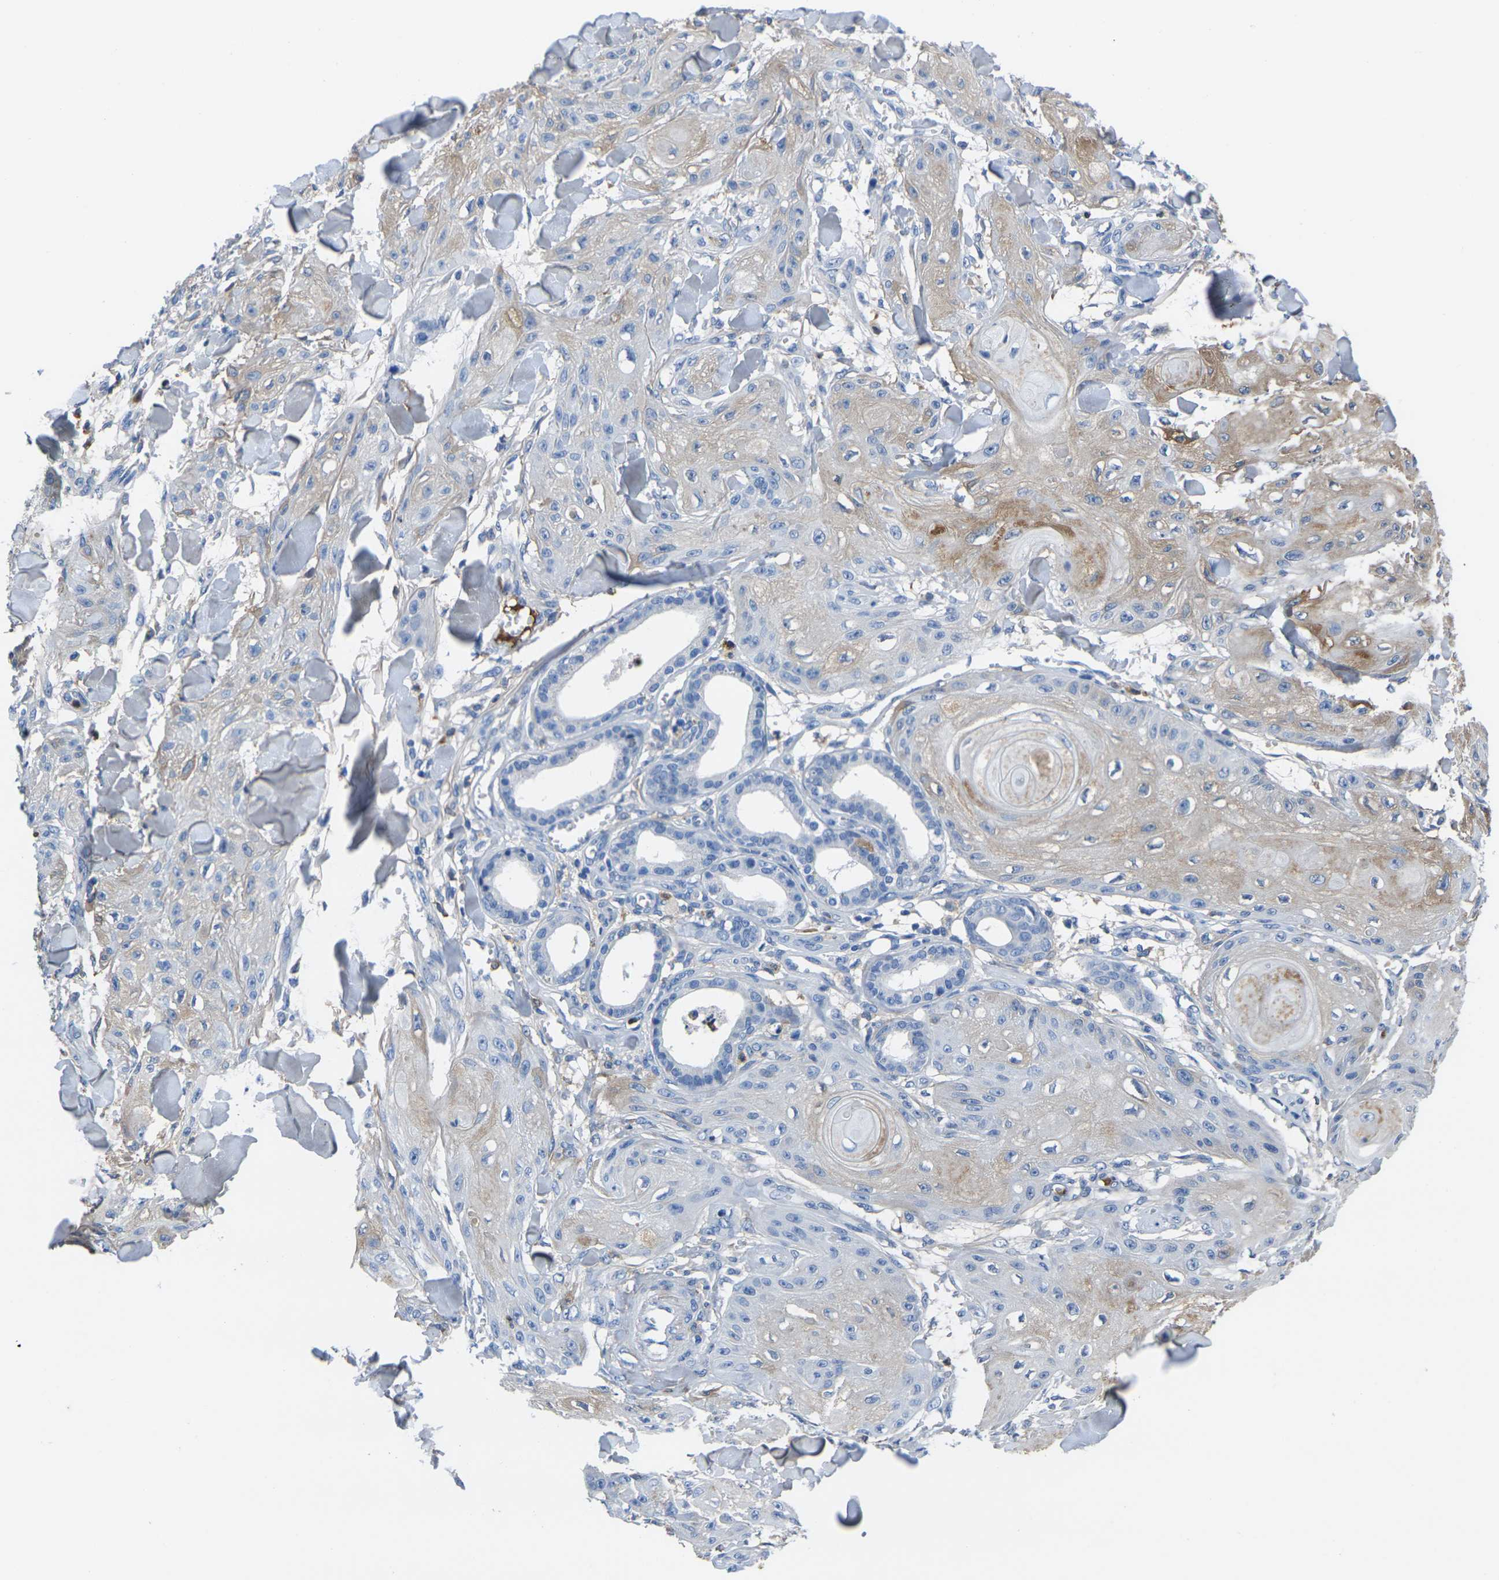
{"staining": {"intensity": "moderate", "quantity": "25%-75%", "location": "cytoplasmic/membranous"}, "tissue": "skin cancer", "cell_type": "Tumor cells", "image_type": "cancer", "snomed": [{"axis": "morphology", "description": "Squamous cell carcinoma, NOS"}, {"axis": "topography", "description": "Skin"}], "caption": "The micrograph displays immunohistochemical staining of skin cancer (squamous cell carcinoma). There is moderate cytoplasmic/membranous positivity is identified in about 25%-75% of tumor cells.", "gene": "GREM2", "patient": {"sex": "male", "age": 74}}